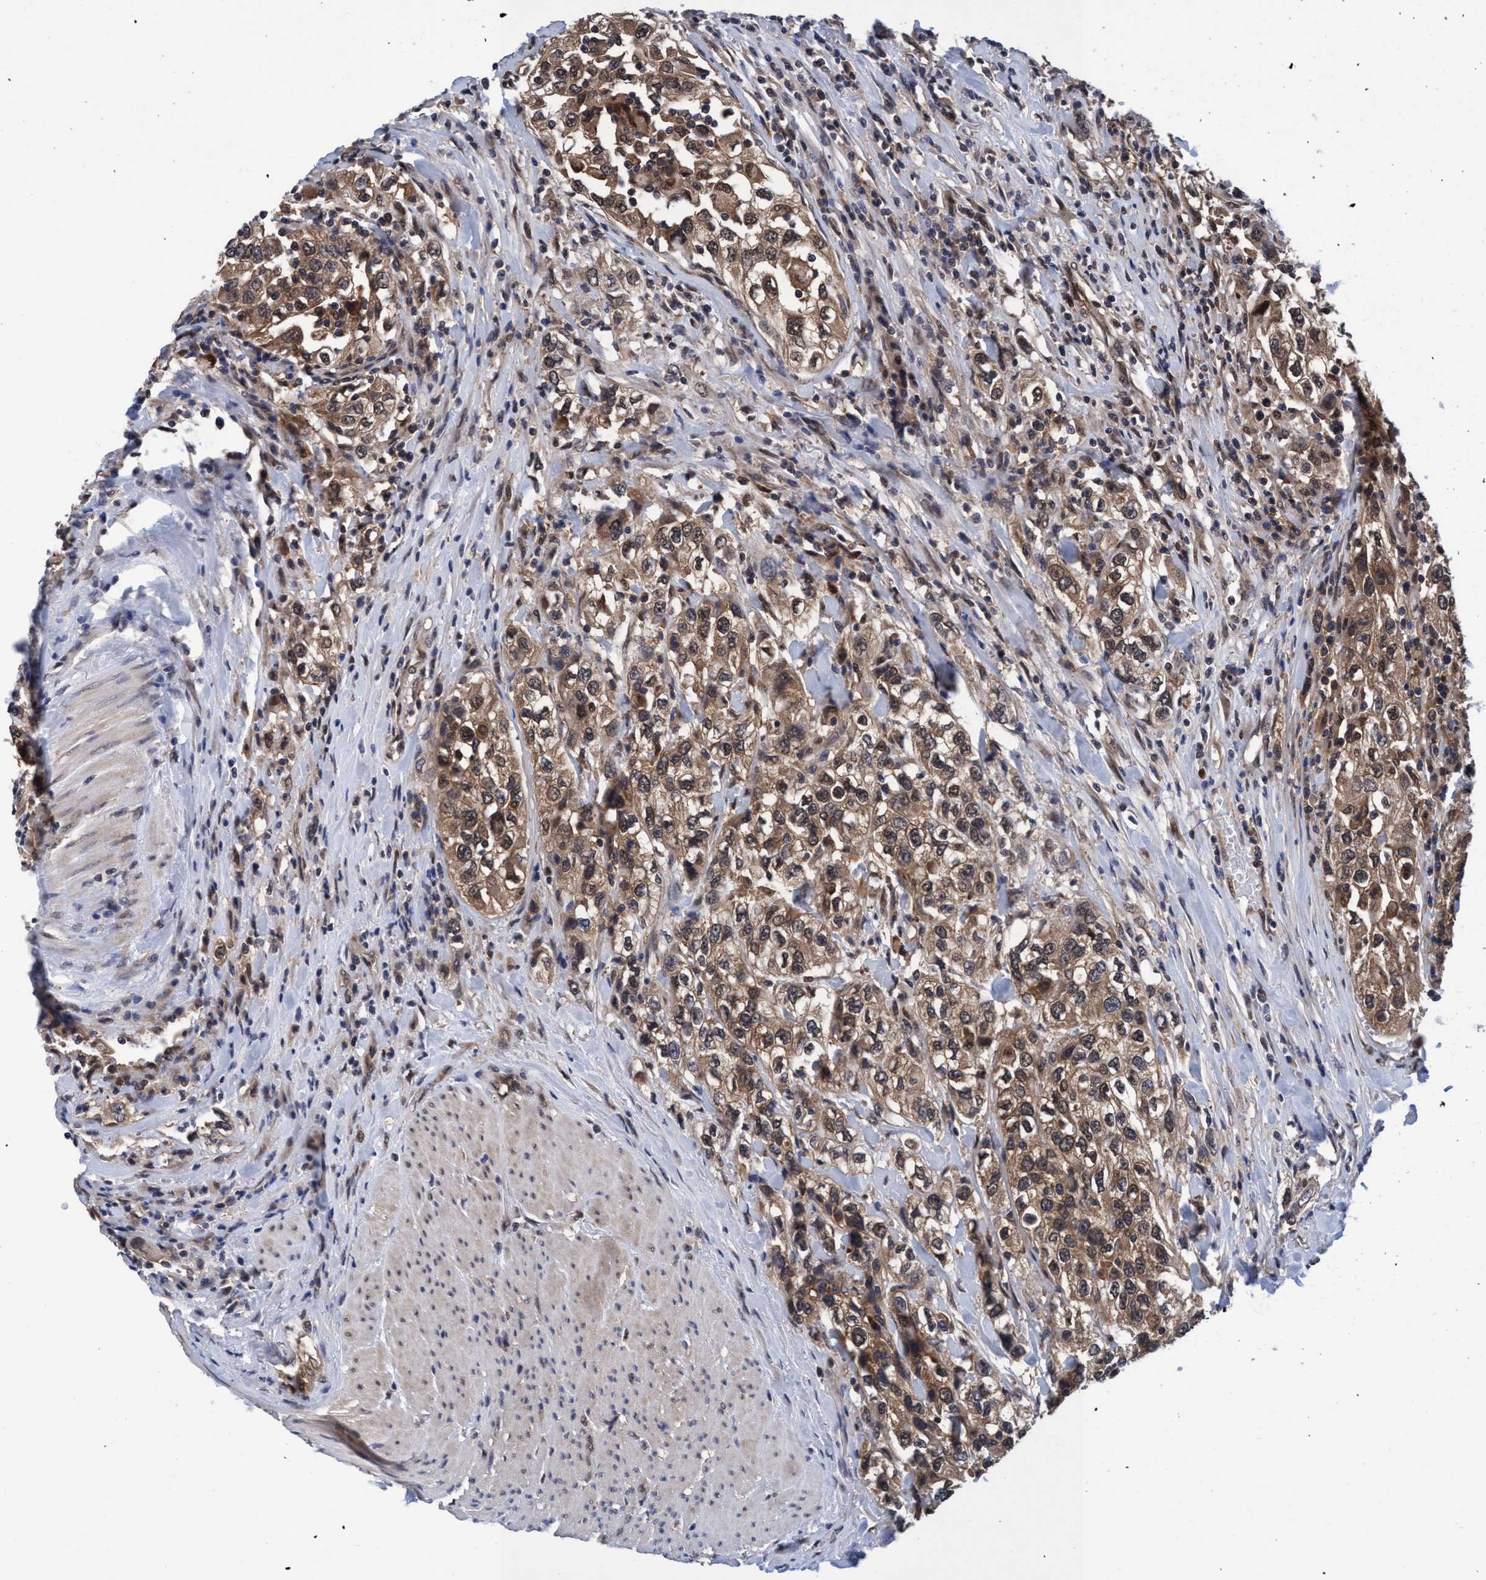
{"staining": {"intensity": "moderate", "quantity": ">75%", "location": "cytoplasmic/membranous"}, "tissue": "urothelial cancer", "cell_type": "Tumor cells", "image_type": "cancer", "snomed": [{"axis": "morphology", "description": "Urothelial carcinoma, High grade"}, {"axis": "topography", "description": "Urinary bladder"}], "caption": "An immunohistochemistry micrograph of tumor tissue is shown. Protein staining in brown highlights moderate cytoplasmic/membranous positivity in urothelial cancer within tumor cells.", "gene": "PSMD12", "patient": {"sex": "female", "age": 80}}